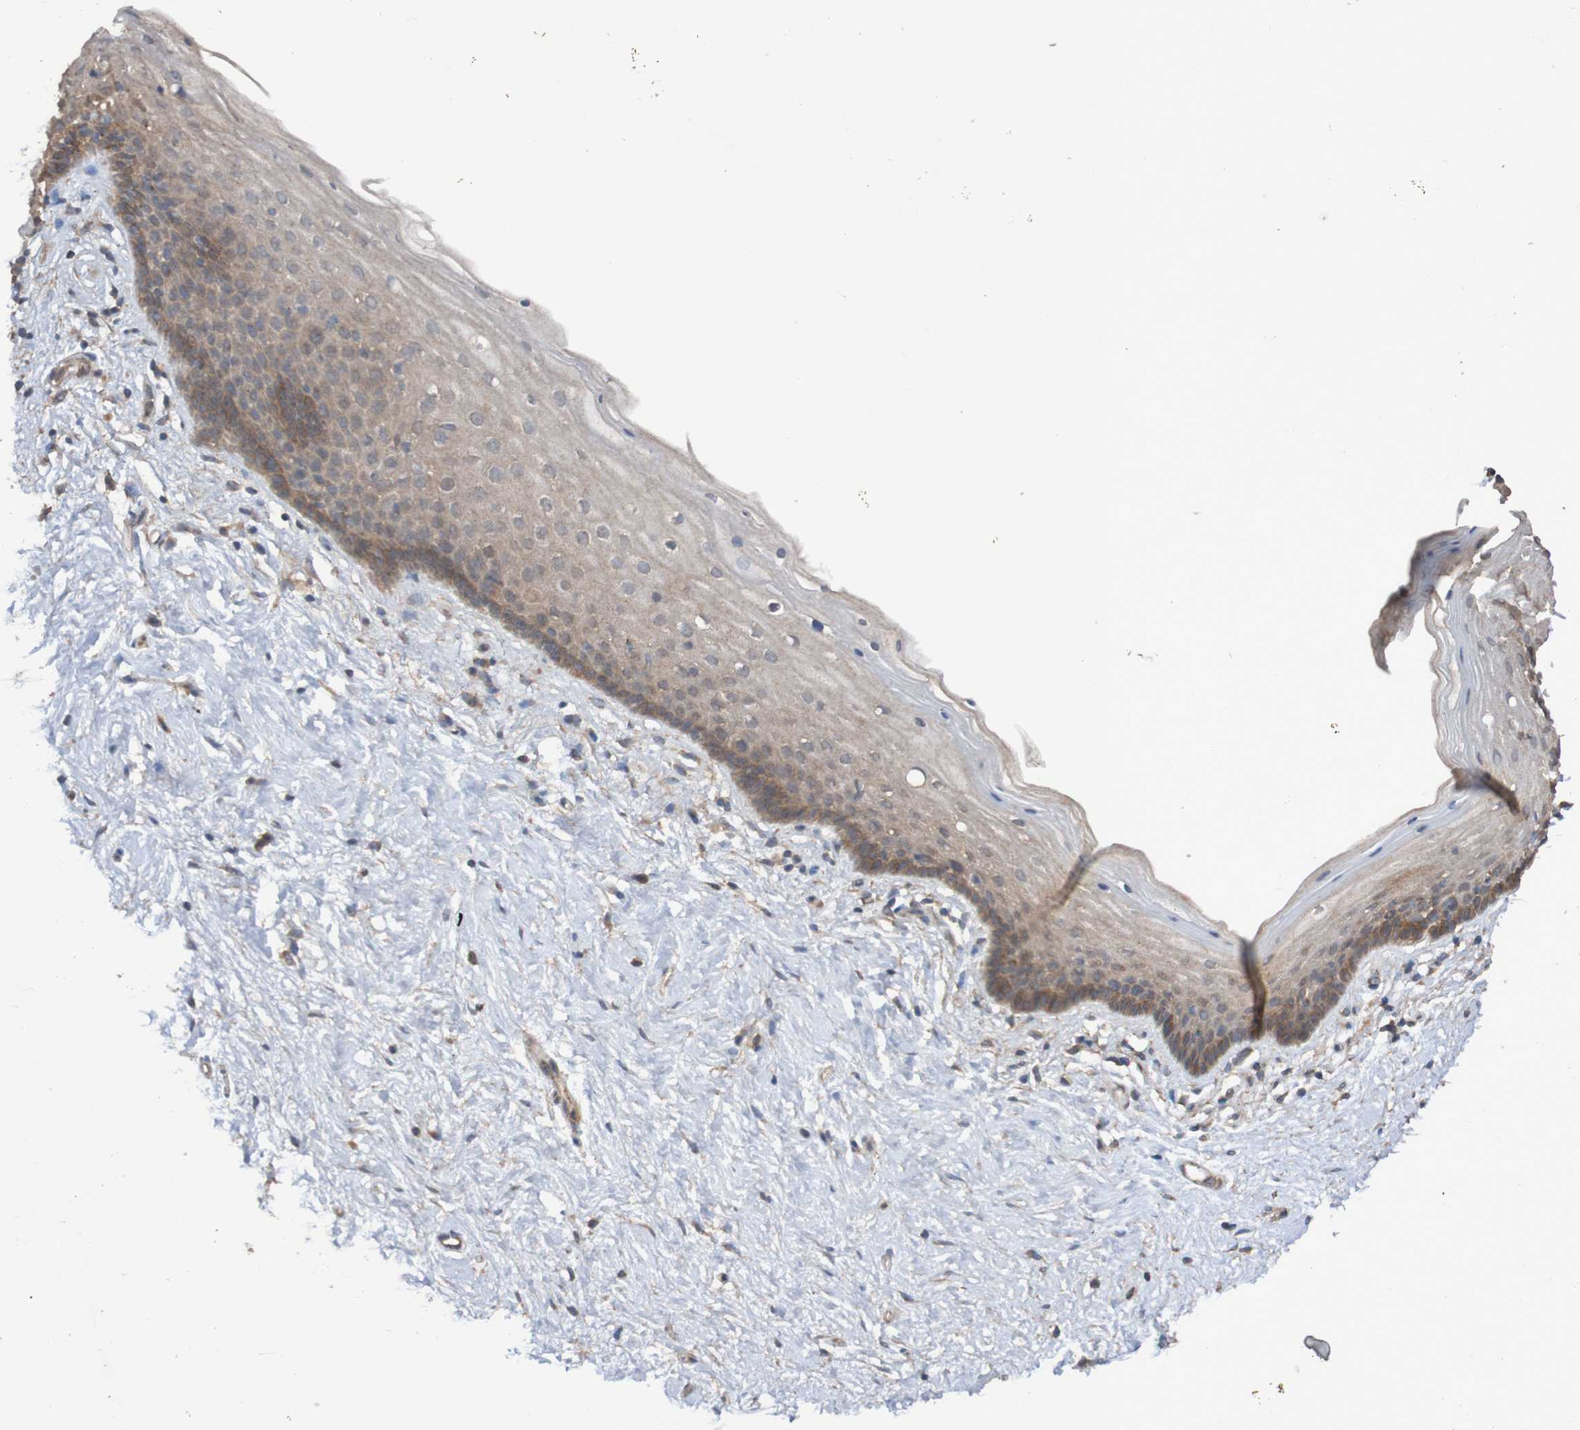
{"staining": {"intensity": "moderate", "quantity": ">75%", "location": "cytoplasmic/membranous"}, "tissue": "vagina", "cell_type": "Squamous epithelial cells", "image_type": "normal", "snomed": [{"axis": "morphology", "description": "Normal tissue, NOS"}, {"axis": "topography", "description": "Vagina"}], "caption": "Squamous epithelial cells demonstrate medium levels of moderate cytoplasmic/membranous positivity in approximately >75% of cells in unremarkable human vagina. The staining is performed using DAB brown chromogen to label protein expression. The nuclei are counter-stained blue using hematoxylin.", "gene": "PHYH", "patient": {"sex": "female", "age": 44}}